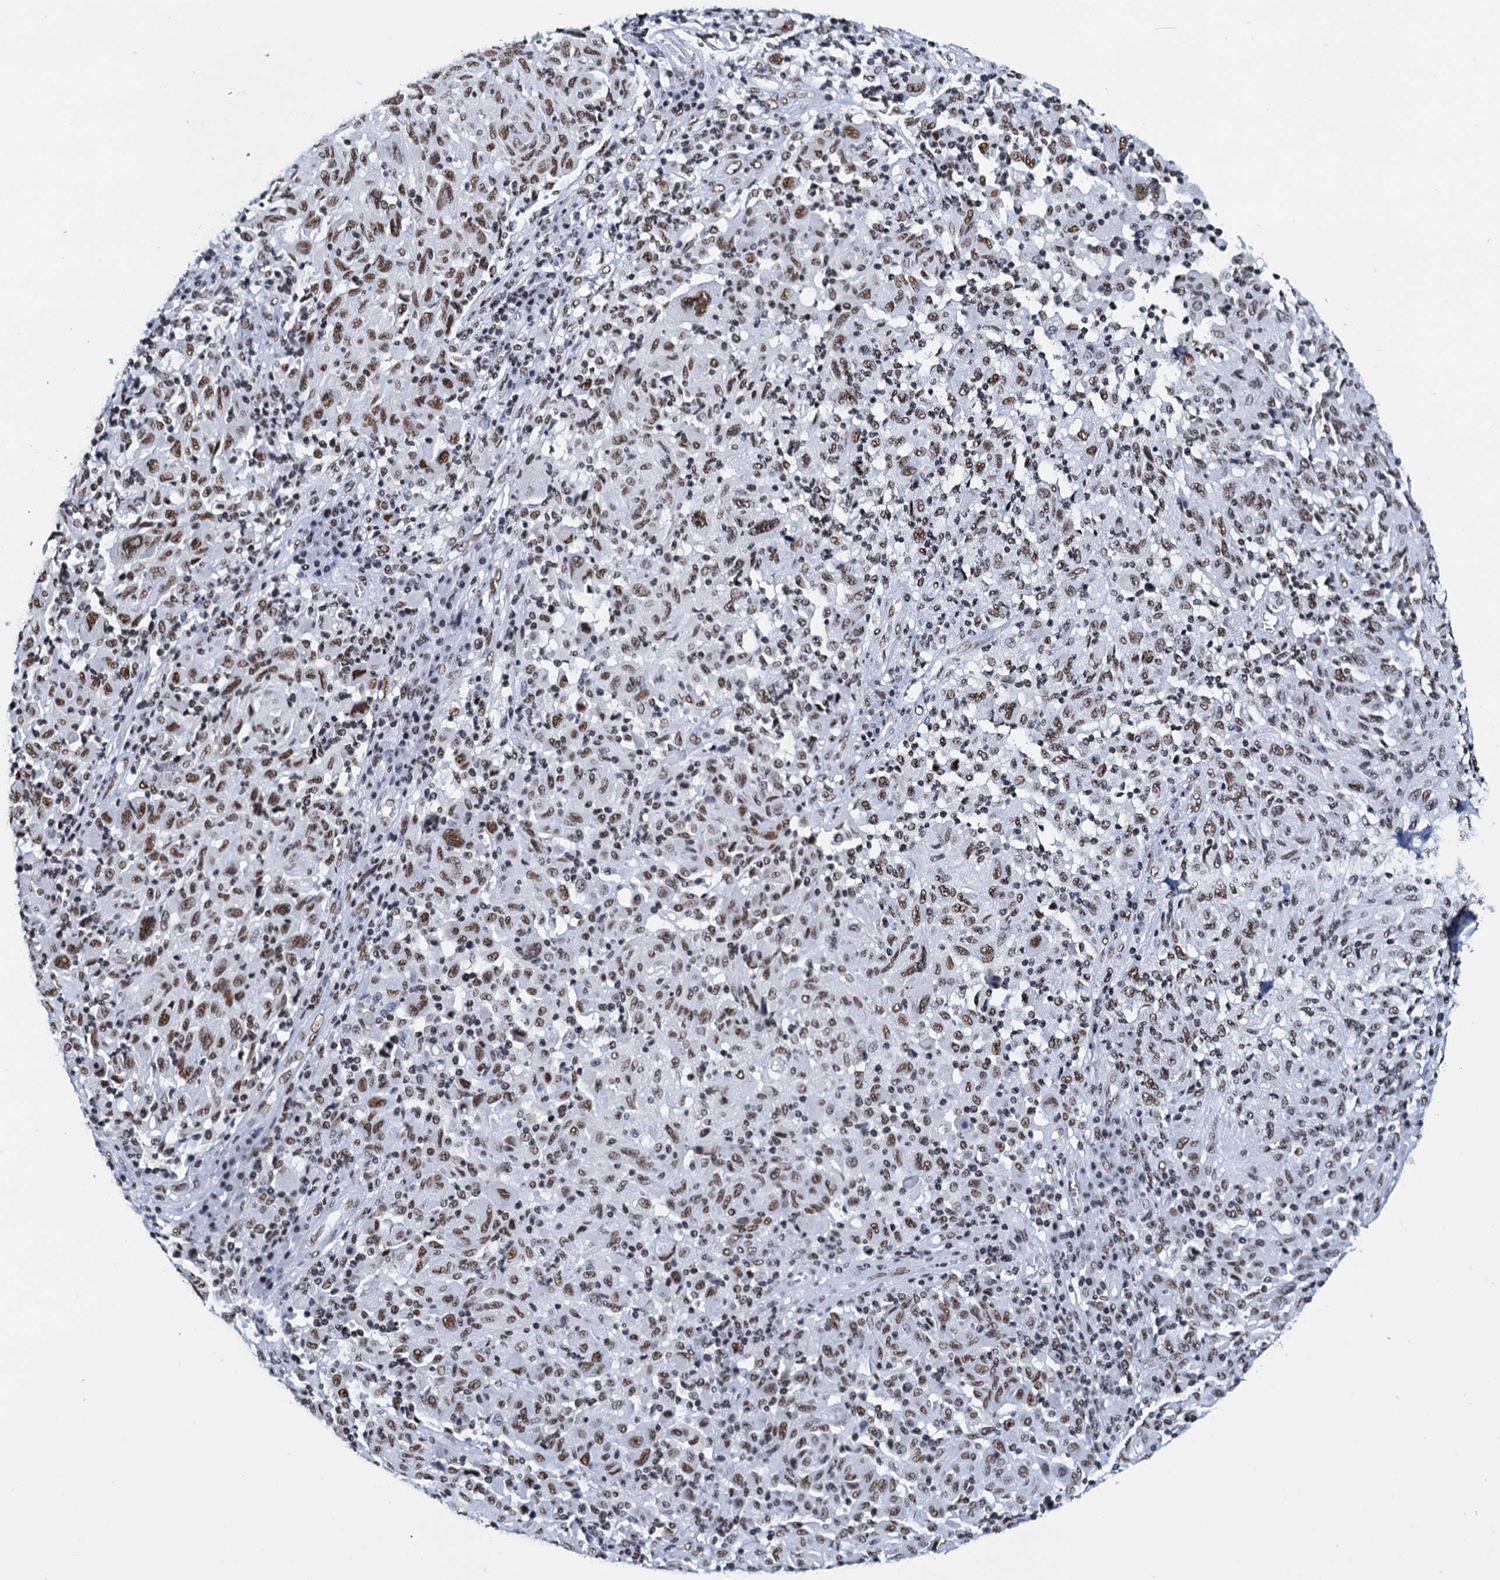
{"staining": {"intensity": "moderate", "quantity": ">75%", "location": "nuclear"}, "tissue": "melanoma", "cell_type": "Tumor cells", "image_type": "cancer", "snomed": [{"axis": "morphology", "description": "Malignant melanoma, NOS"}, {"axis": "topography", "description": "Skin"}], "caption": "Protein positivity by immunohistochemistry displays moderate nuclear expression in approximately >75% of tumor cells in melanoma.", "gene": "SLTM", "patient": {"sex": "male", "age": 53}}